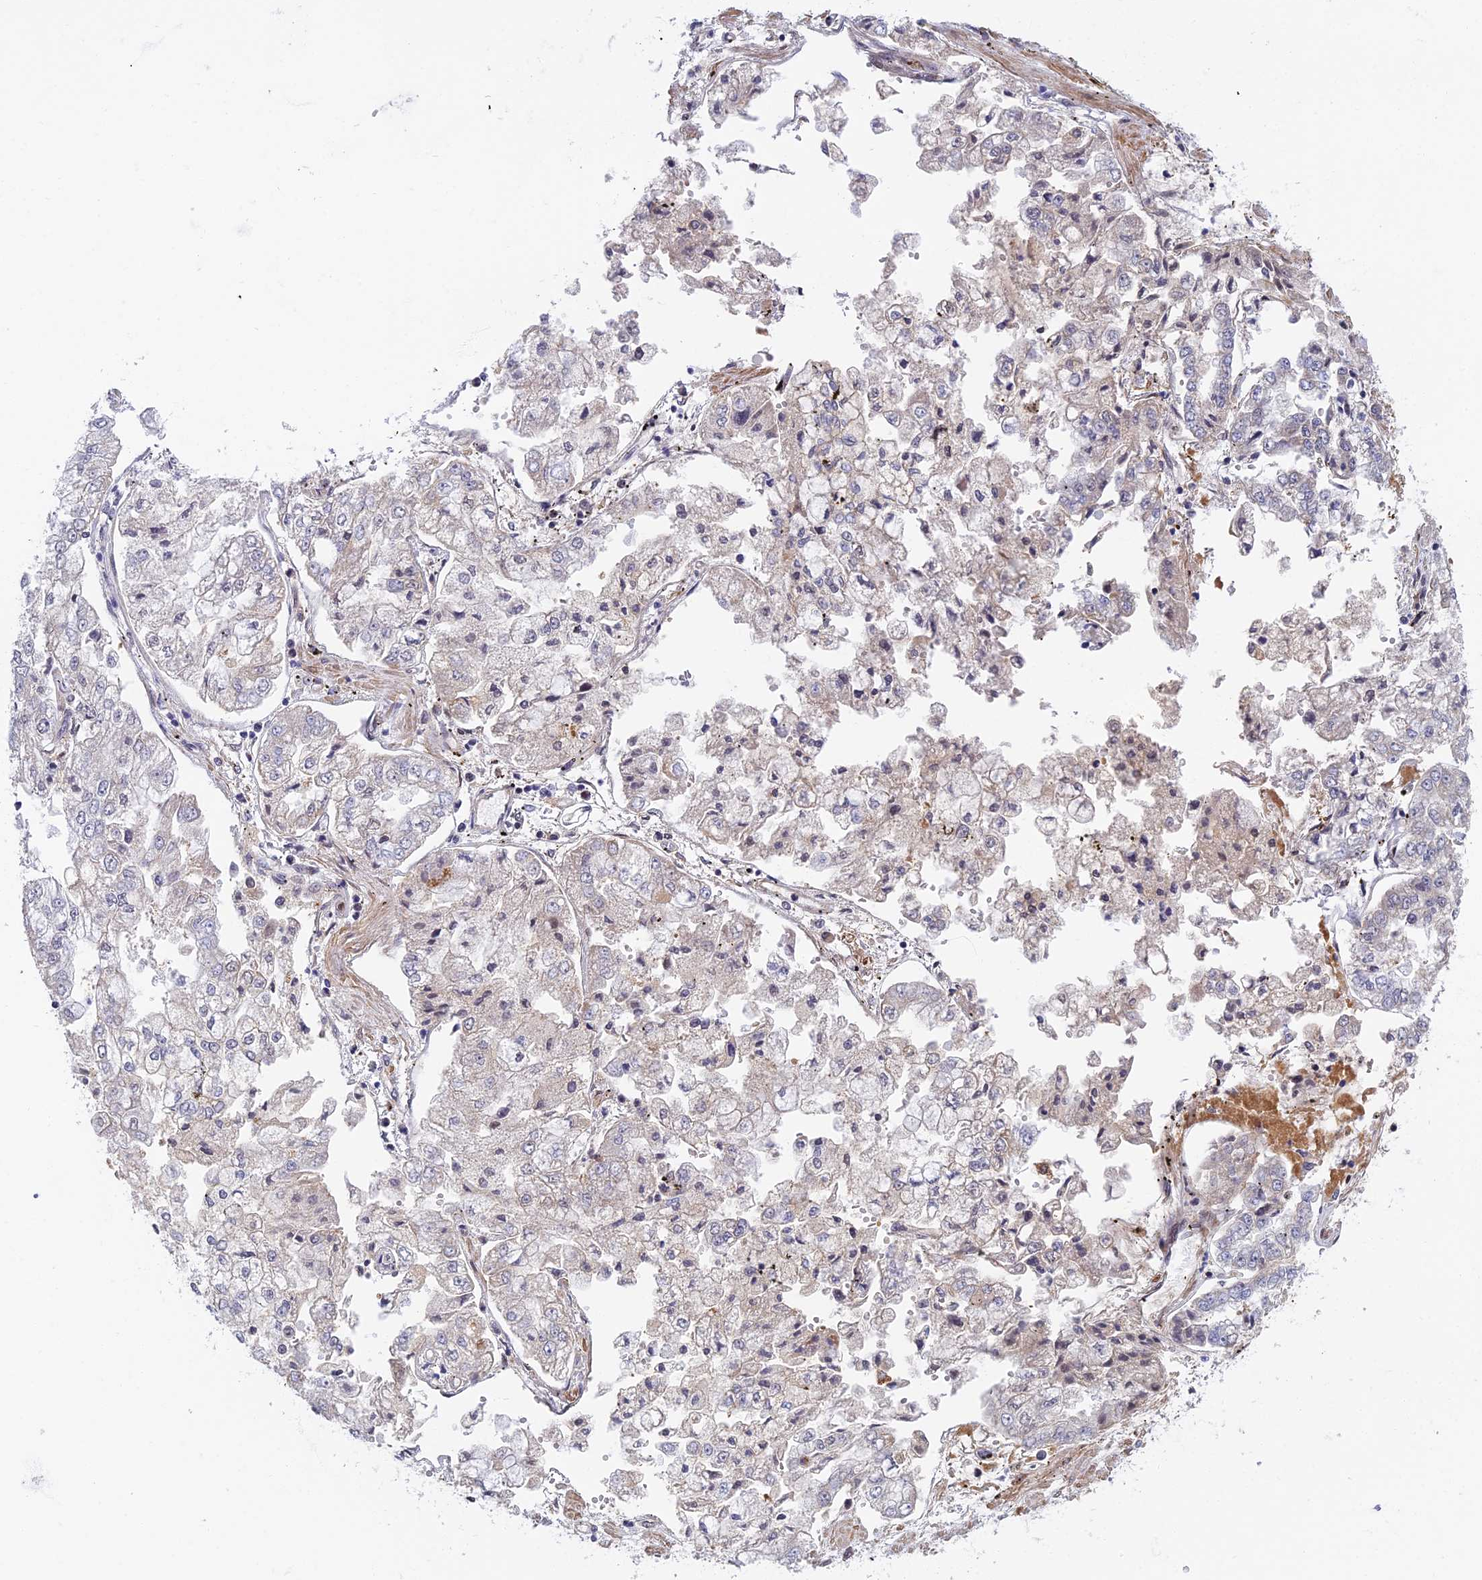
{"staining": {"intensity": "negative", "quantity": "none", "location": "none"}, "tissue": "stomach cancer", "cell_type": "Tumor cells", "image_type": "cancer", "snomed": [{"axis": "morphology", "description": "Adenocarcinoma, NOS"}, {"axis": "topography", "description": "Stomach"}], "caption": "Human stomach adenocarcinoma stained for a protein using IHC demonstrates no expression in tumor cells.", "gene": "TAF13", "patient": {"sex": "male", "age": 76}}